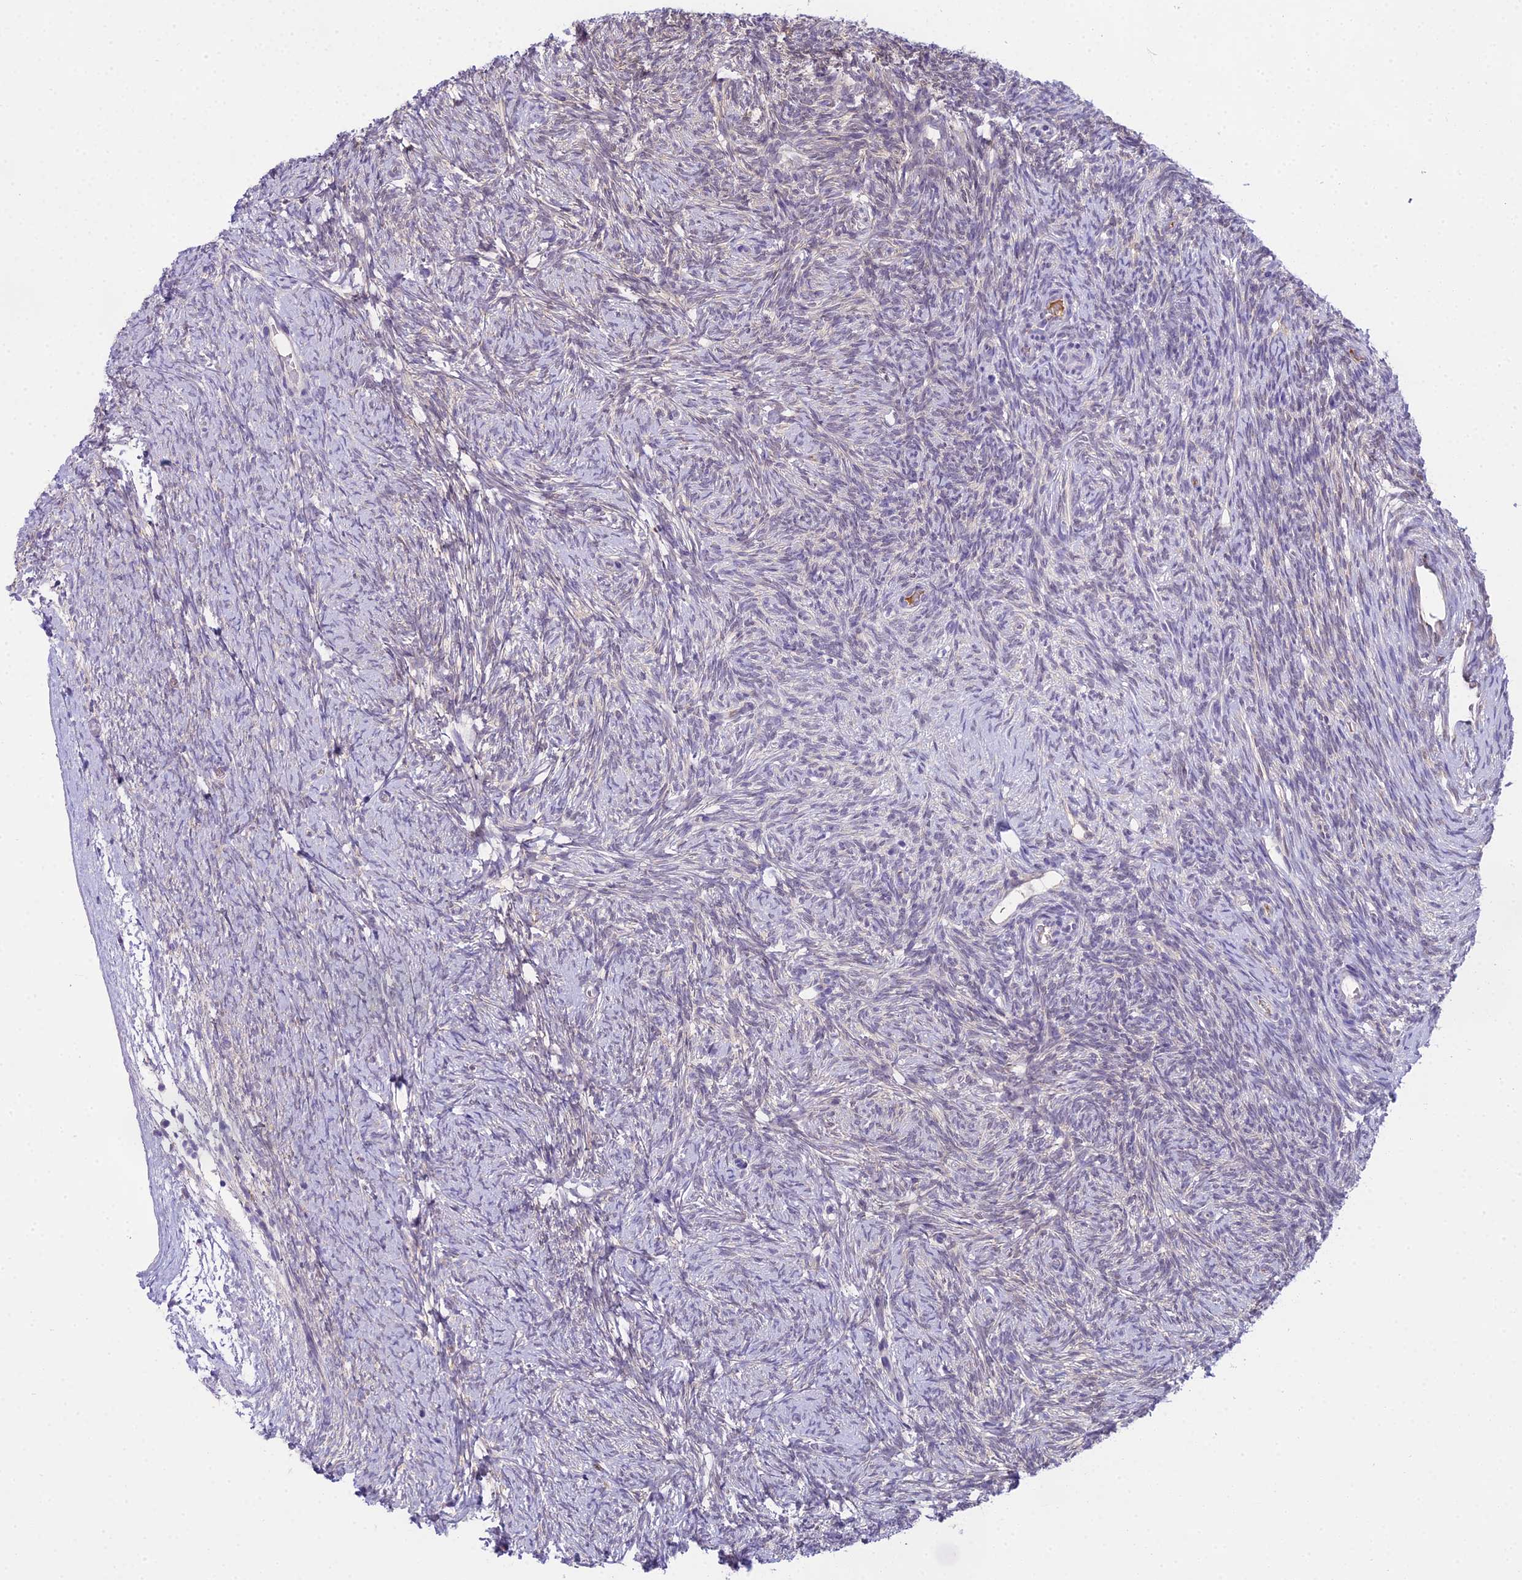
{"staining": {"intensity": "negative", "quantity": "none", "location": "none"}, "tissue": "ovary", "cell_type": "Ovarian stroma cells", "image_type": "normal", "snomed": [{"axis": "morphology", "description": "Normal tissue, NOS"}, {"axis": "topography", "description": "Ovary"}], "caption": "DAB immunohistochemical staining of normal ovary demonstrates no significant positivity in ovarian stroma cells.", "gene": "MAT2A", "patient": {"sex": "female", "age": 44}}